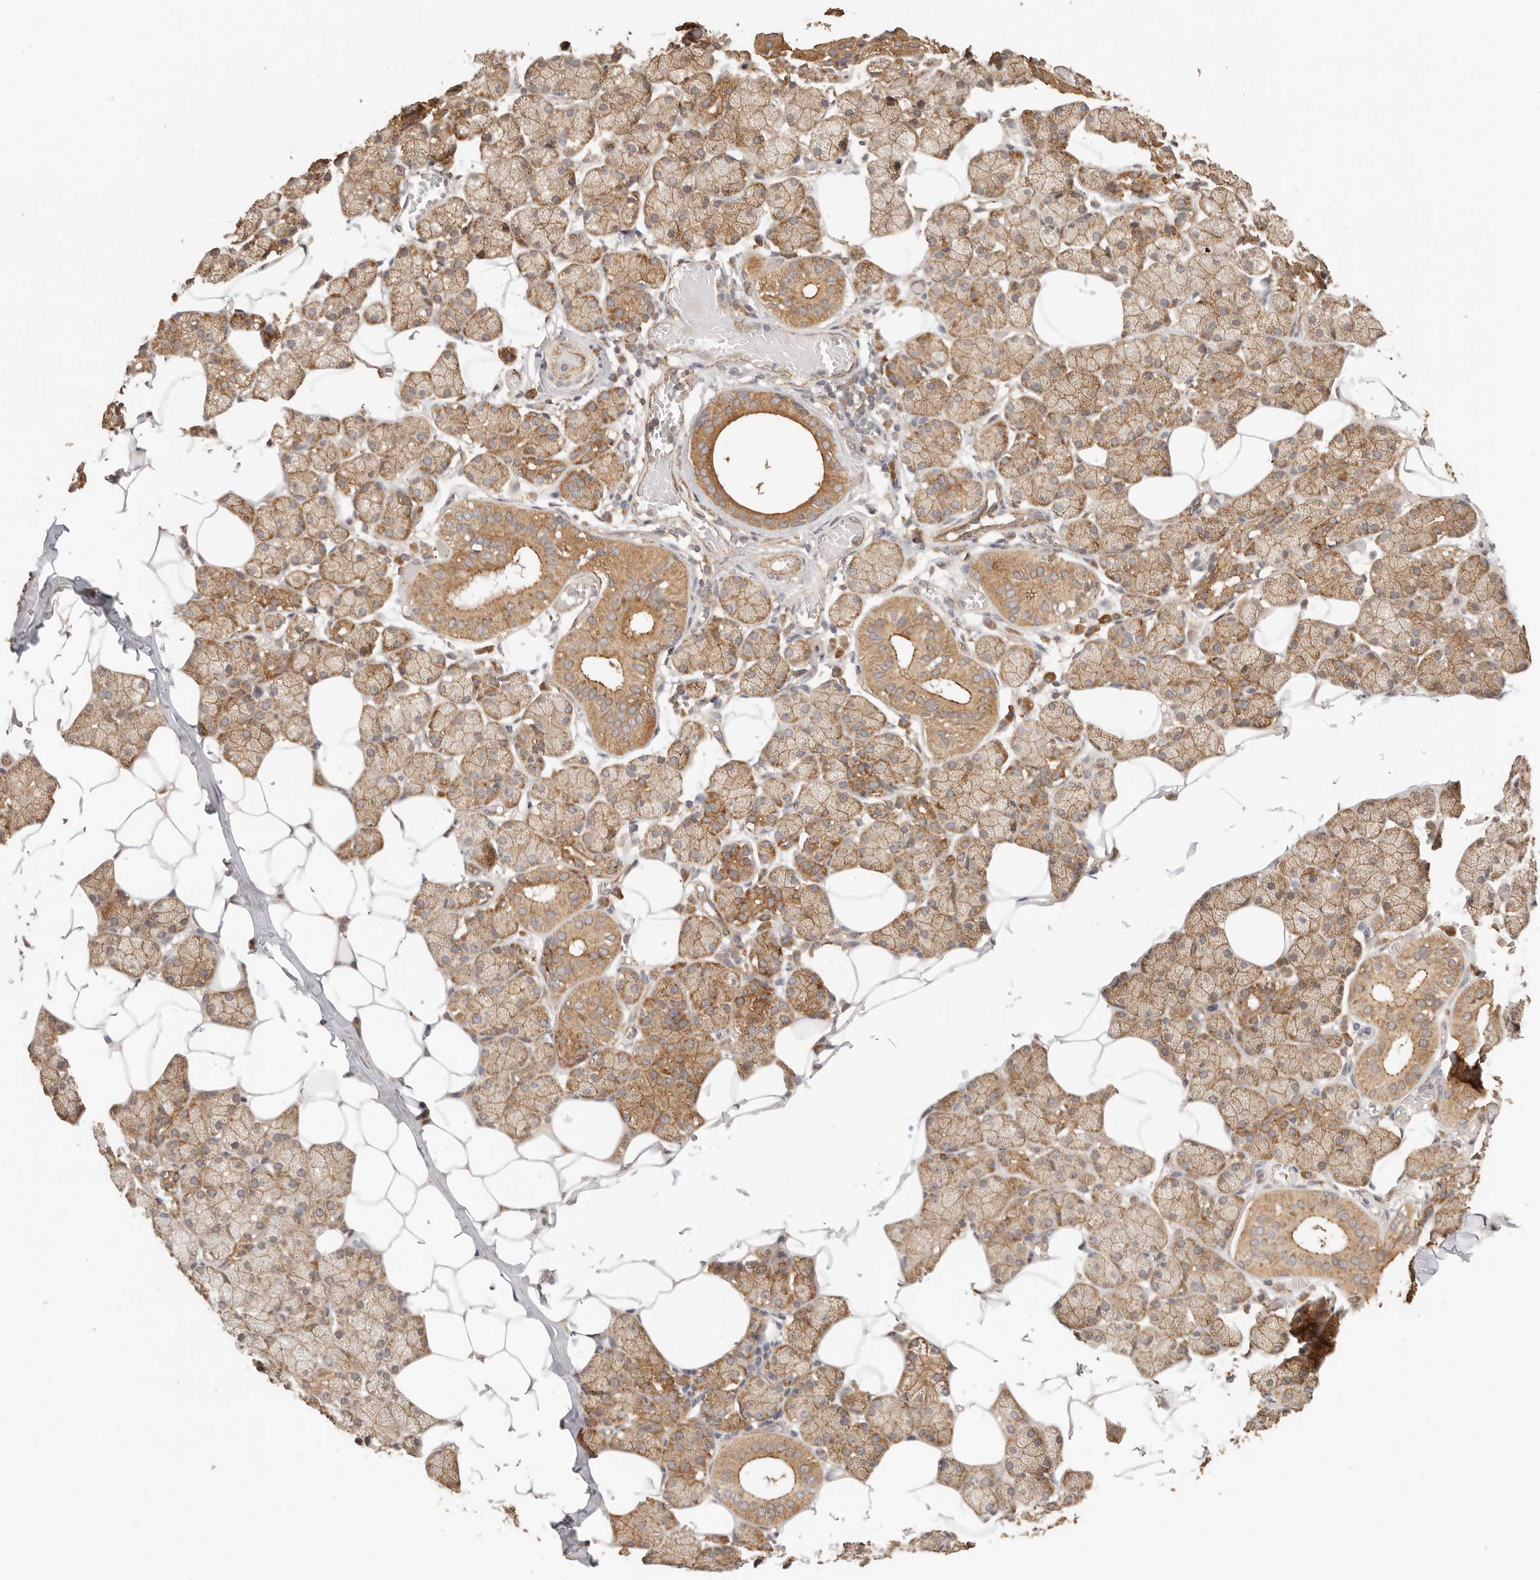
{"staining": {"intensity": "moderate", "quantity": ">75%", "location": "cytoplasmic/membranous"}, "tissue": "salivary gland", "cell_type": "Glandular cells", "image_type": "normal", "snomed": [{"axis": "morphology", "description": "Normal tissue, NOS"}, {"axis": "topography", "description": "Salivary gland"}], "caption": "Salivary gland stained with DAB immunohistochemistry (IHC) reveals medium levels of moderate cytoplasmic/membranous expression in approximately >75% of glandular cells.", "gene": "AFDN", "patient": {"sex": "female", "age": 33}}